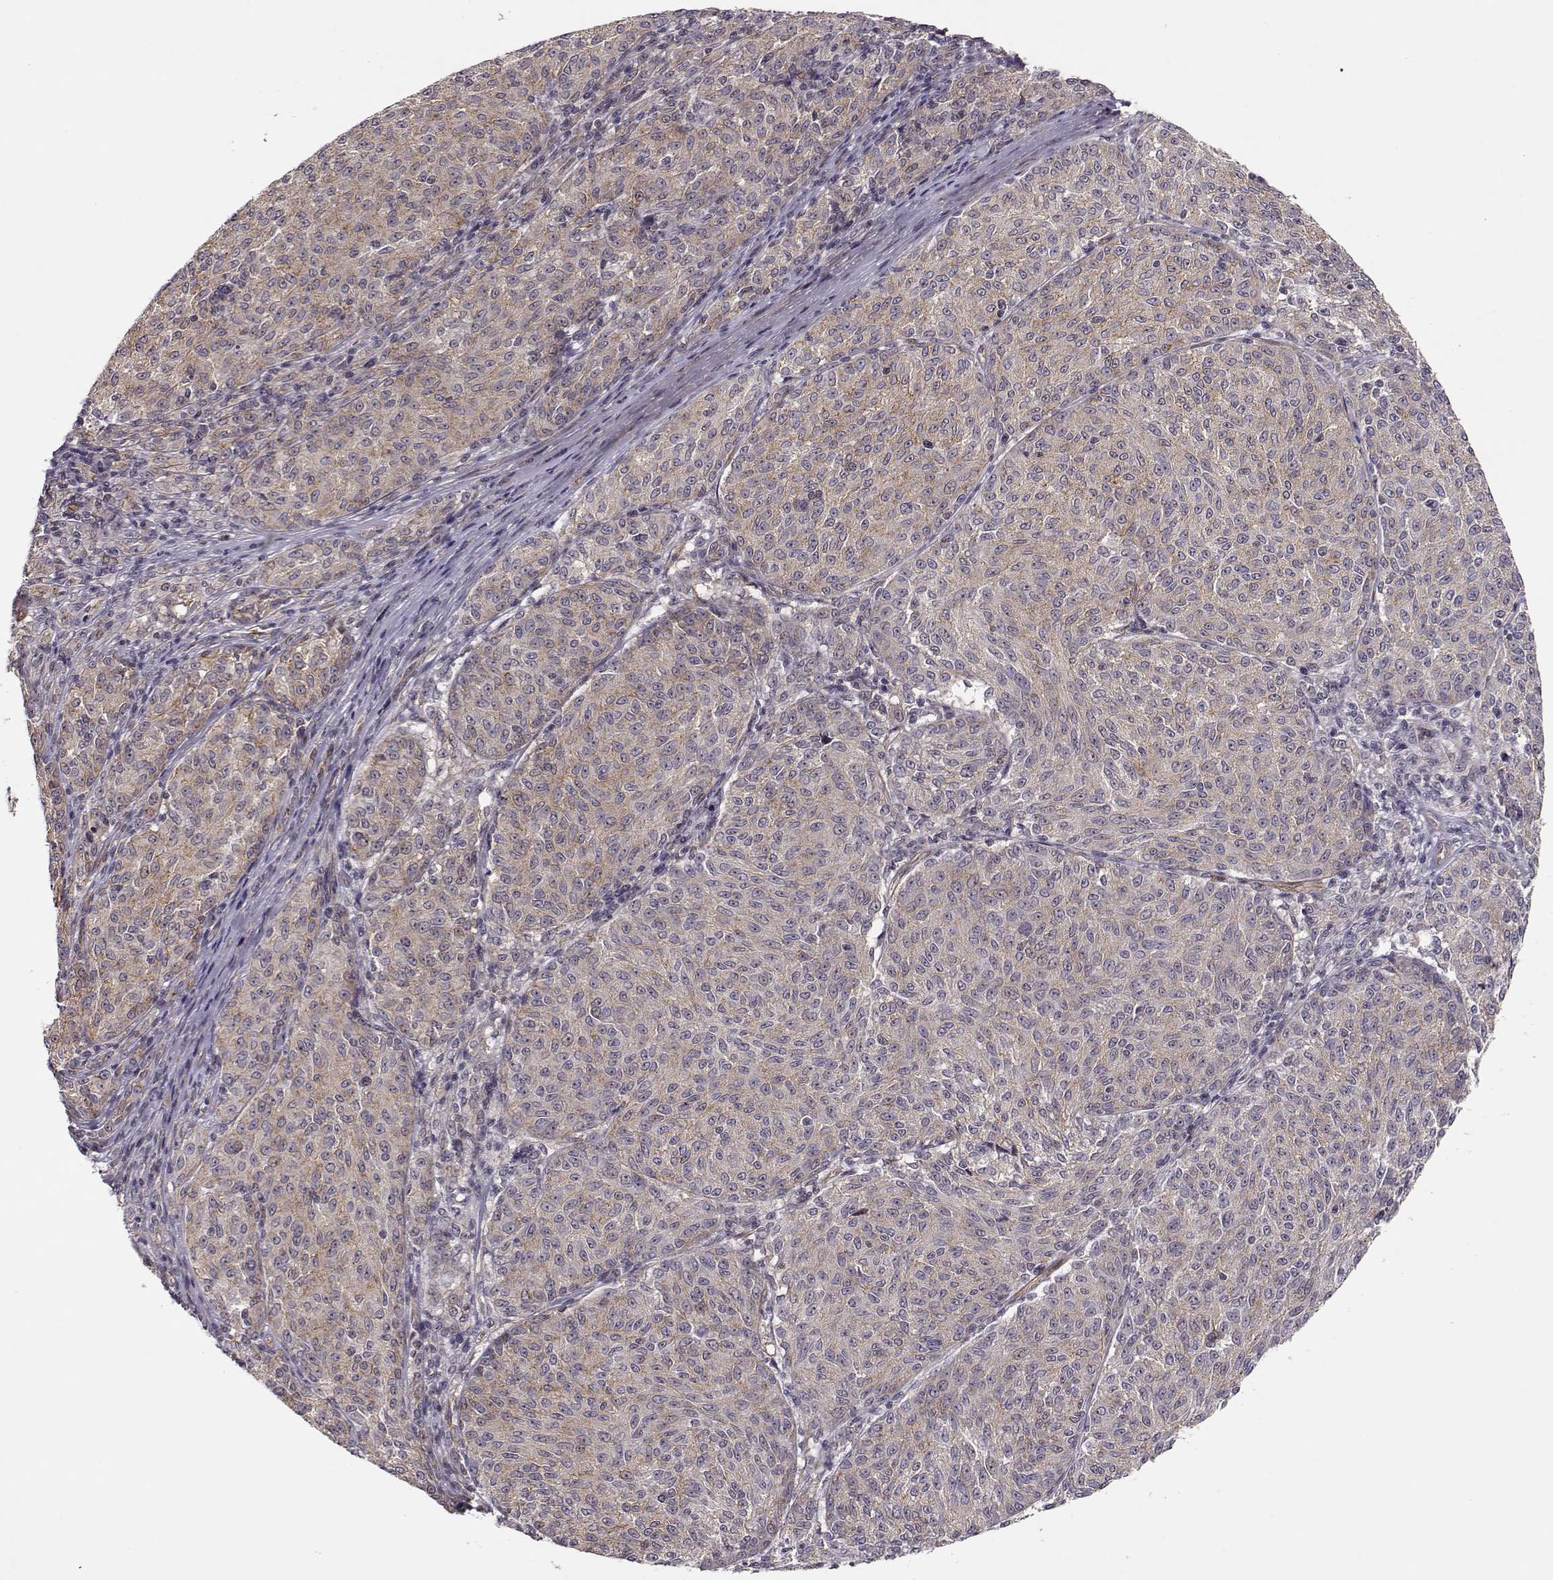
{"staining": {"intensity": "weak", "quantity": ">75%", "location": "cytoplasmic/membranous"}, "tissue": "melanoma", "cell_type": "Tumor cells", "image_type": "cancer", "snomed": [{"axis": "morphology", "description": "Malignant melanoma, NOS"}, {"axis": "topography", "description": "Skin"}], "caption": "Tumor cells display low levels of weak cytoplasmic/membranous expression in about >75% of cells in malignant melanoma. (DAB = brown stain, brightfield microscopy at high magnification).", "gene": "CIR1", "patient": {"sex": "female", "age": 72}}